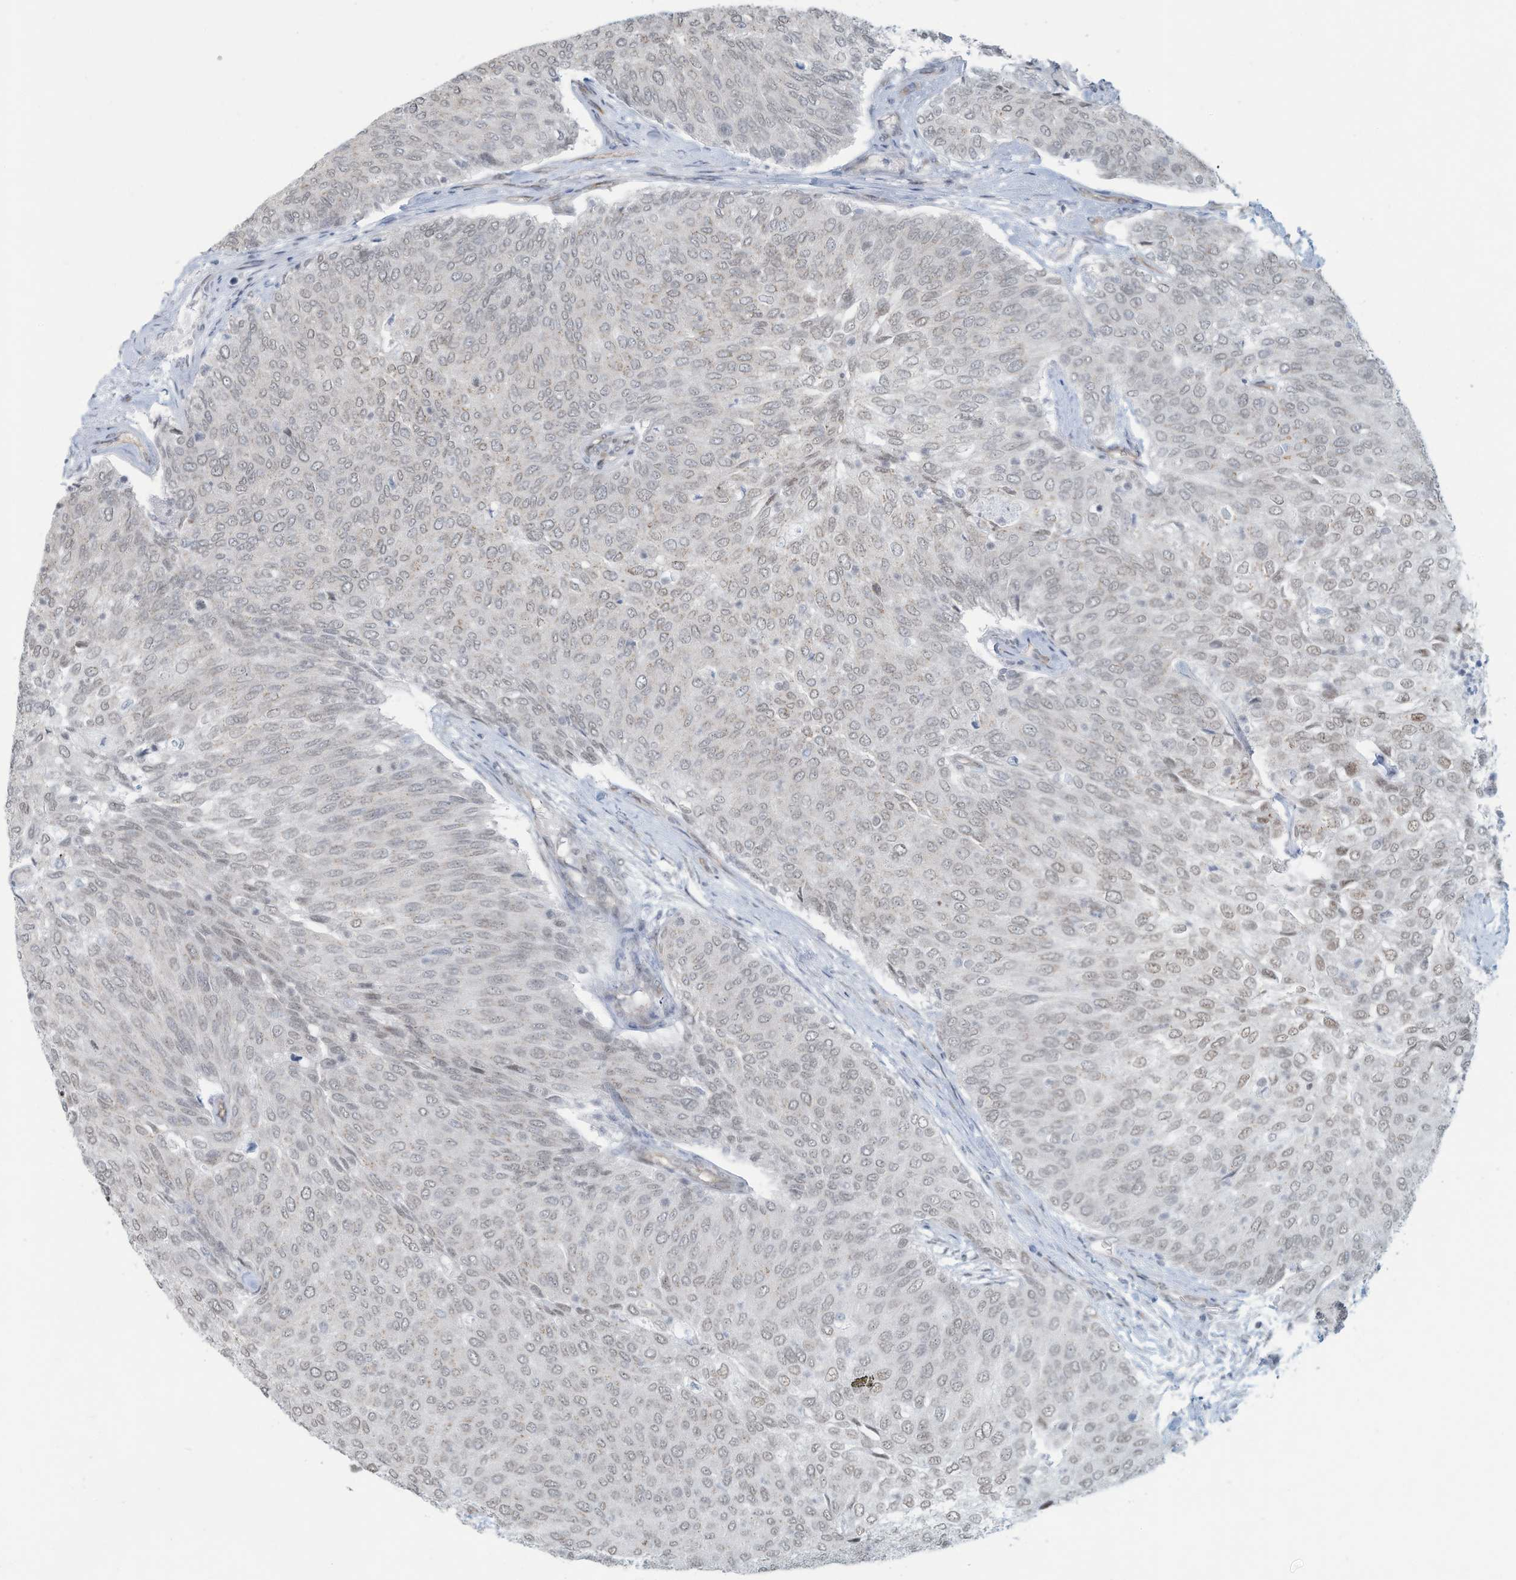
{"staining": {"intensity": "strong", "quantity": "25%-75%", "location": "nuclear"}, "tissue": "urothelial cancer", "cell_type": "Tumor cells", "image_type": "cancer", "snomed": [{"axis": "morphology", "description": "Urothelial carcinoma, Low grade"}, {"axis": "topography", "description": "Urinary bladder"}], "caption": "DAB (3,3'-diaminobenzidine) immunohistochemical staining of urothelial carcinoma (low-grade) reveals strong nuclear protein staining in about 25%-75% of tumor cells. (DAB (3,3'-diaminobenzidine) IHC, brown staining for protein, blue staining for nuclei).", "gene": "SARNP", "patient": {"sex": "female", "age": 79}}